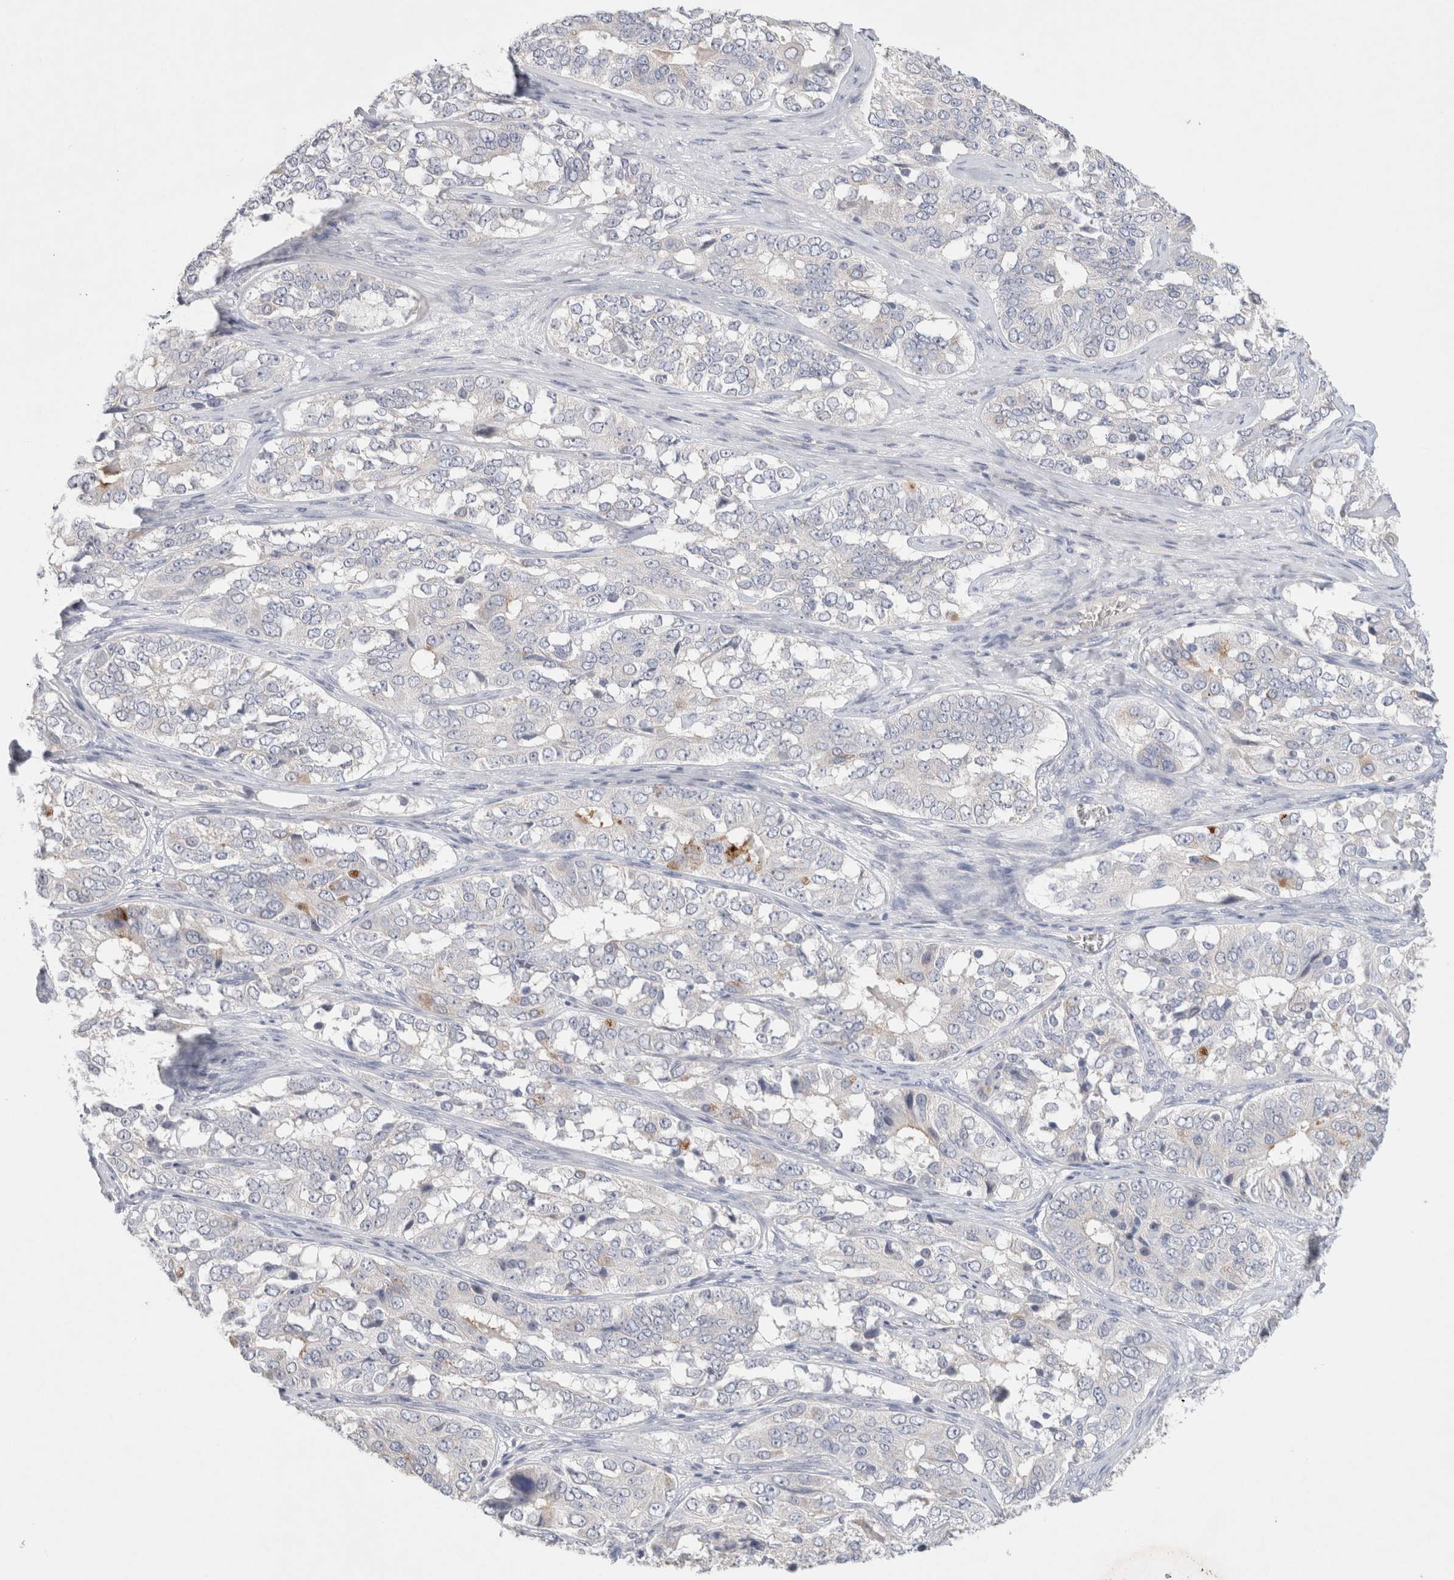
{"staining": {"intensity": "negative", "quantity": "none", "location": "none"}, "tissue": "ovarian cancer", "cell_type": "Tumor cells", "image_type": "cancer", "snomed": [{"axis": "morphology", "description": "Carcinoma, endometroid"}, {"axis": "topography", "description": "Ovary"}], "caption": "Immunohistochemistry (IHC) of human endometroid carcinoma (ovarian) exhibits no positivity in tumor cells.", "gene": "MPP2", "patient": {"sex": "female", "age": 51}}